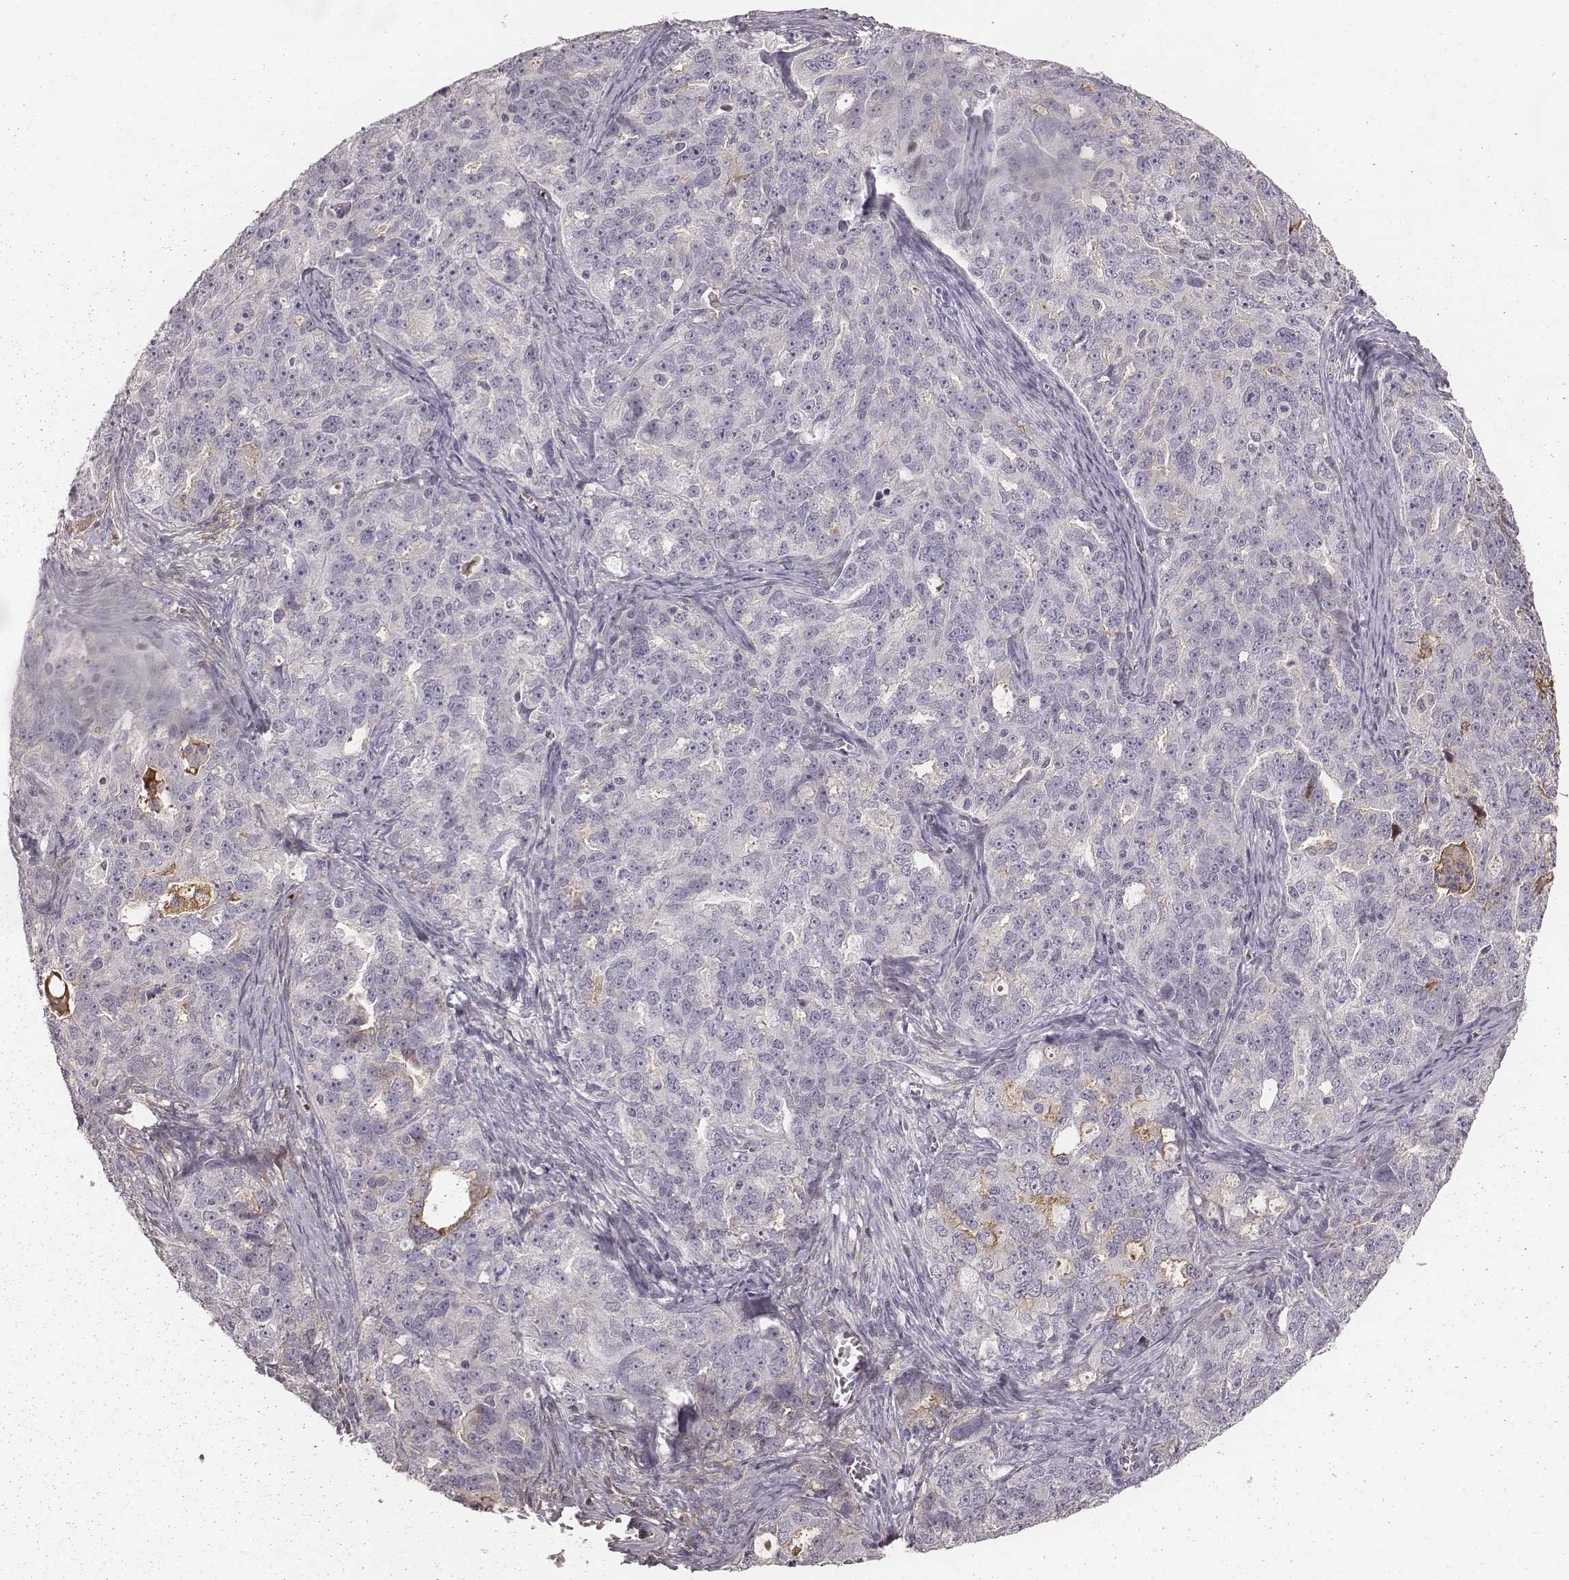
{"staining": {"intensity": "negative", "quantity": "none", "location": "none"}, "tissue": "ovarian cancer", "cell_type": "Tumor cells", "image_type": "cancer", "snomed": [{"axis": "morphology", "description": "Cystadenocarcinoma, serous, NOS"}, {"axis": "topography", "description": "Ovary"}], "caption": "Immunohistochemistry (IHC) of human ovarian cancer exhibits no expression in tumor cells.", "gene": "CFTR", "patient": {"sex": "female", "age": 51}}